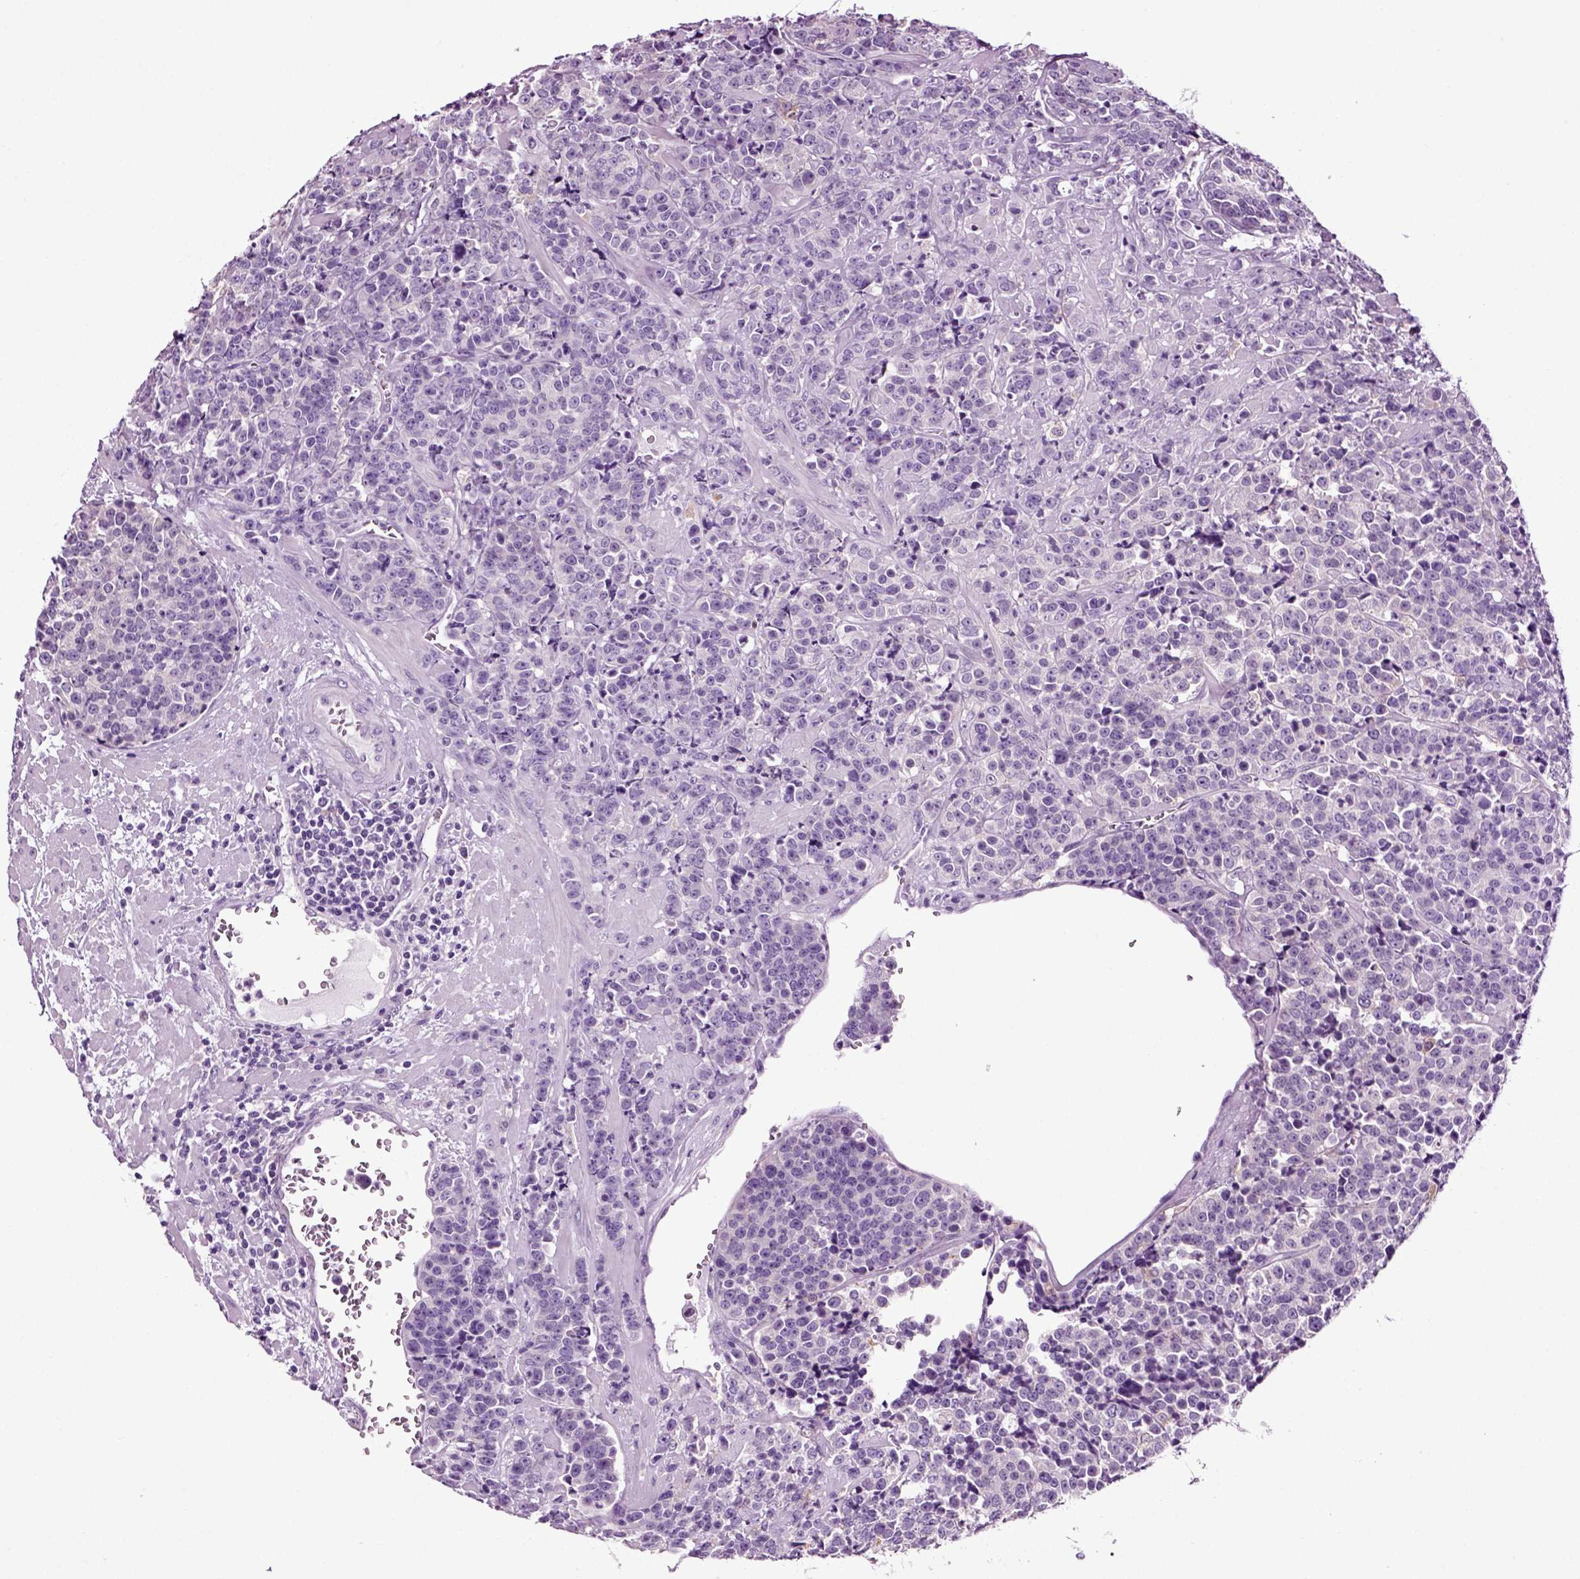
{"staining": {"intensity": "negative", "quantity": "none", "location": "none"}, "tissue": "prostate cancer", "cell_type": "Tumor cells", "image_type": "cancer", "snomed": [{"axis": "morphology", "description": "Adenocarcinoma, NOS"}, {"axis": "topography", "description": "Prostate"}], "caption": "A micrograph of human prostate adenocarcinoma is negative for staining in tumor cells.", "gene": "DNAH10", "patient": {"sex": "male", "age": 67}}